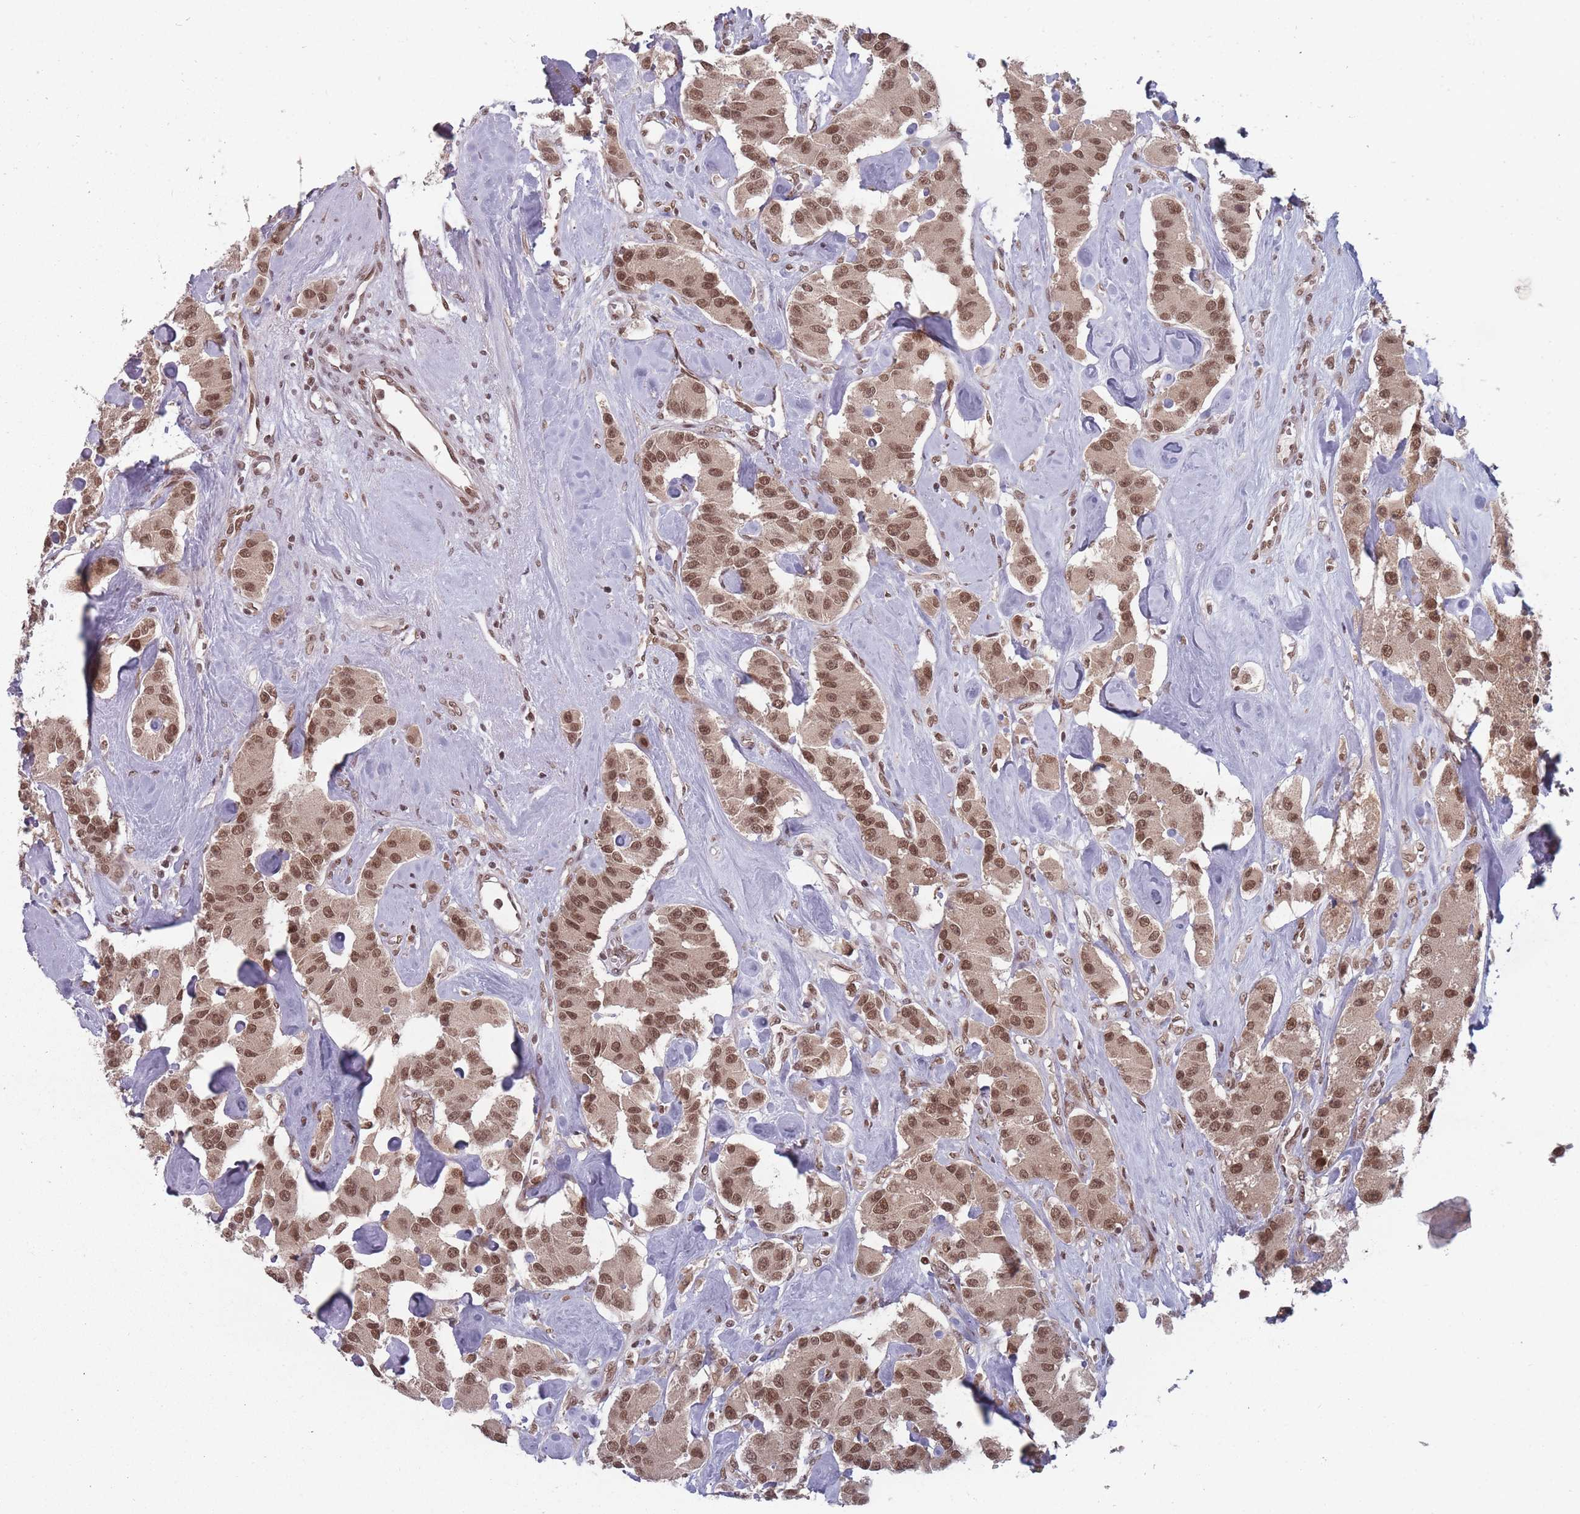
{"staining": {"intensity": "moderate", "quantity": ">75%", "location": "nuclear"}, "tissue": "carcinoid", "cell_type": "Tumor cells", "image_type": "cancer", "snomed": [{"axis": "morphology", "description": "Carcinoid, malignant, NOS"}, {"axis": "topography", "description": "Pancreas"}], "caption": "A micrograph of human carcinoid stained for a protein reveals moderate nuclear brown staining in tumor cells.", "gene": "TMED3", "patient": {"sex": "male", "age": 41}}